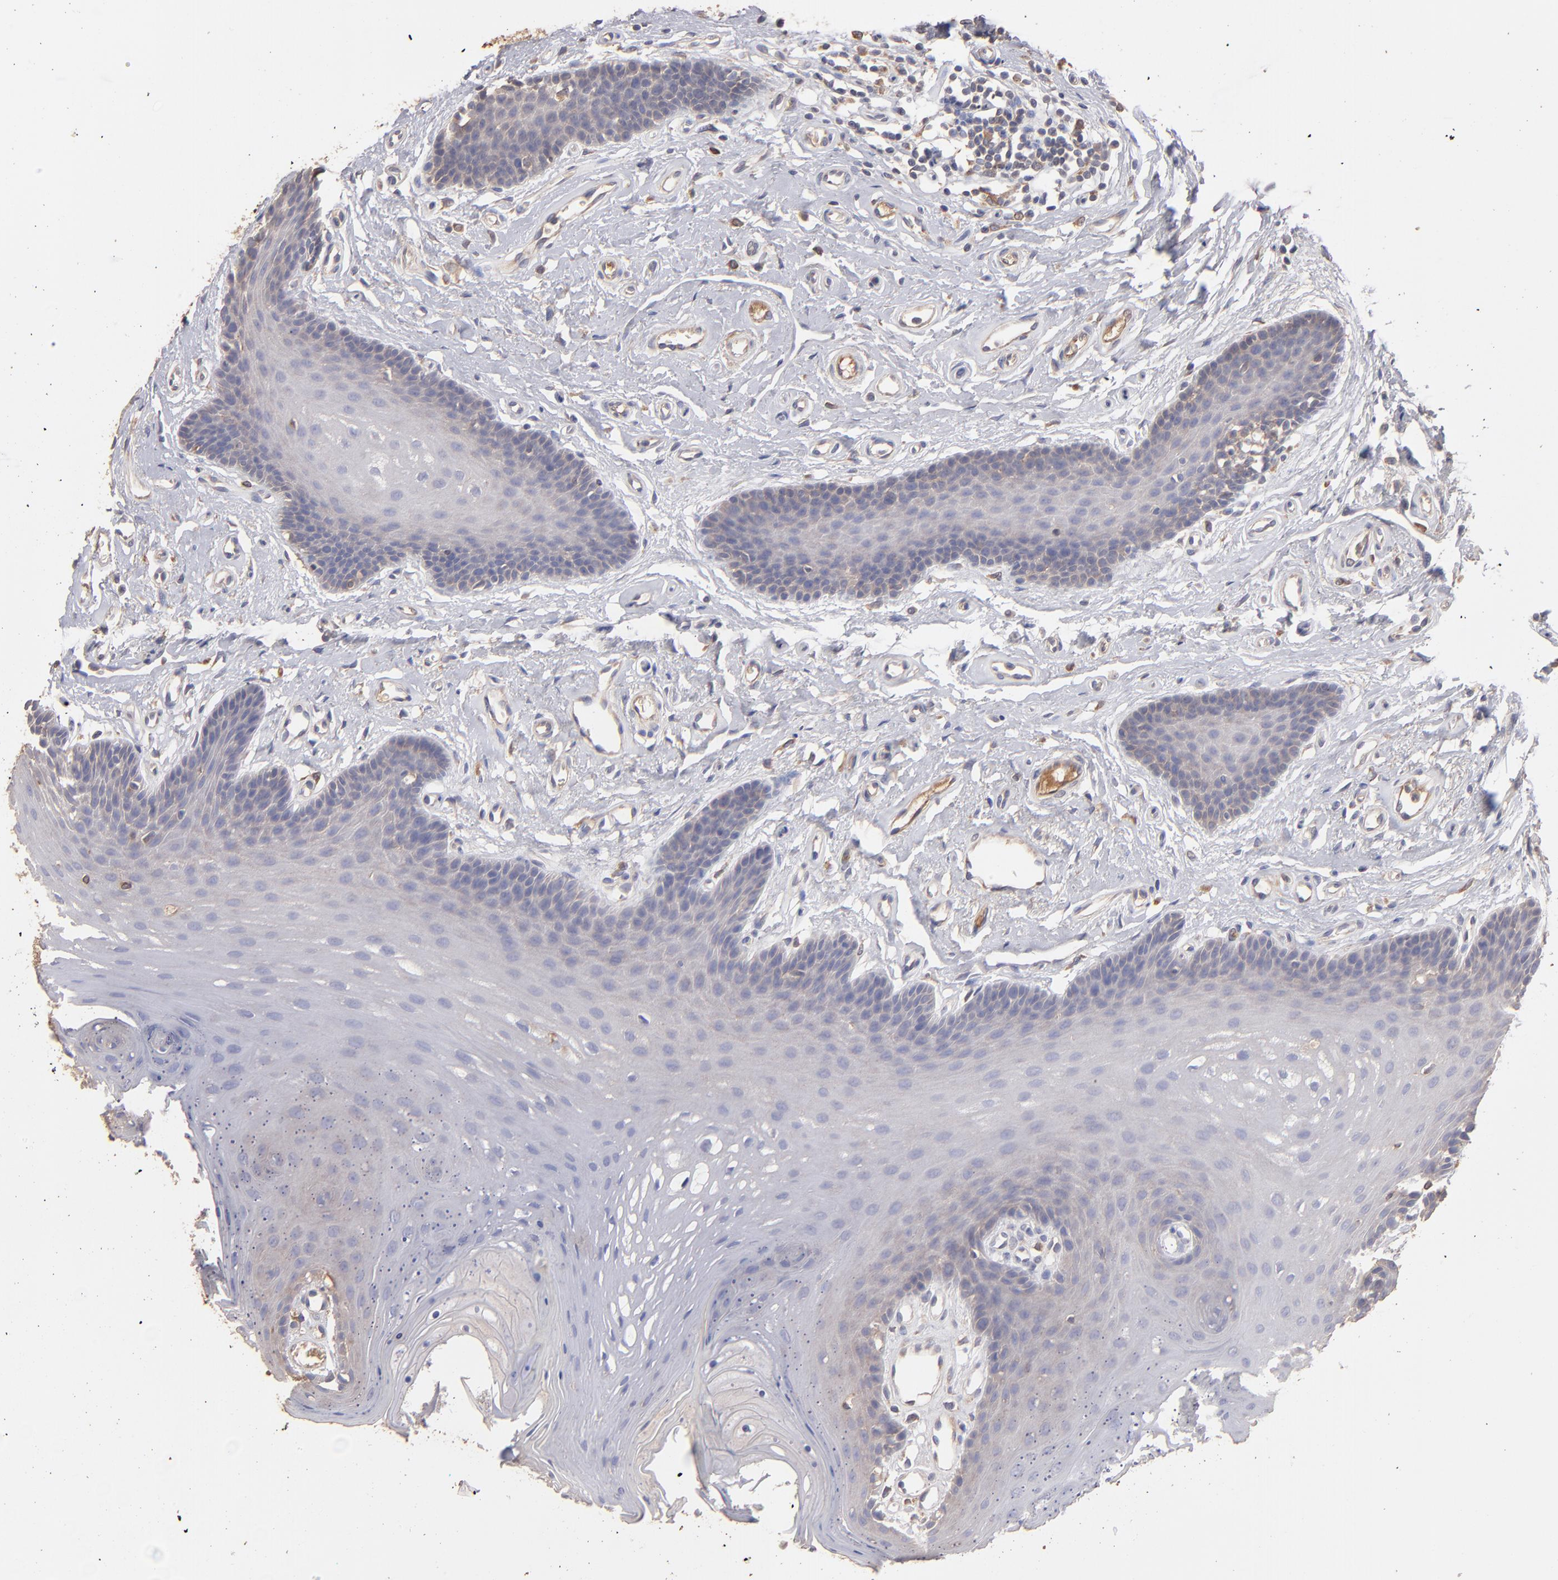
{"staining": {"intensity": "negative", "quantity": "none", "location": "none"}, "tissue": "oral mucosa", "cell_type": "Squamous epithelial cells", "image_type": "normal", "snomed": [{"axis": "morphology", "description": "Normal tissue, NOS"}, {"axis": "topography", "description": "Oral tissue"}], "caption": "Squamous epithelial cells show no significant expression in normal oral mucosa.", "gene": "NFKBIE", "patient": {"sex": "male", "age": 62}}